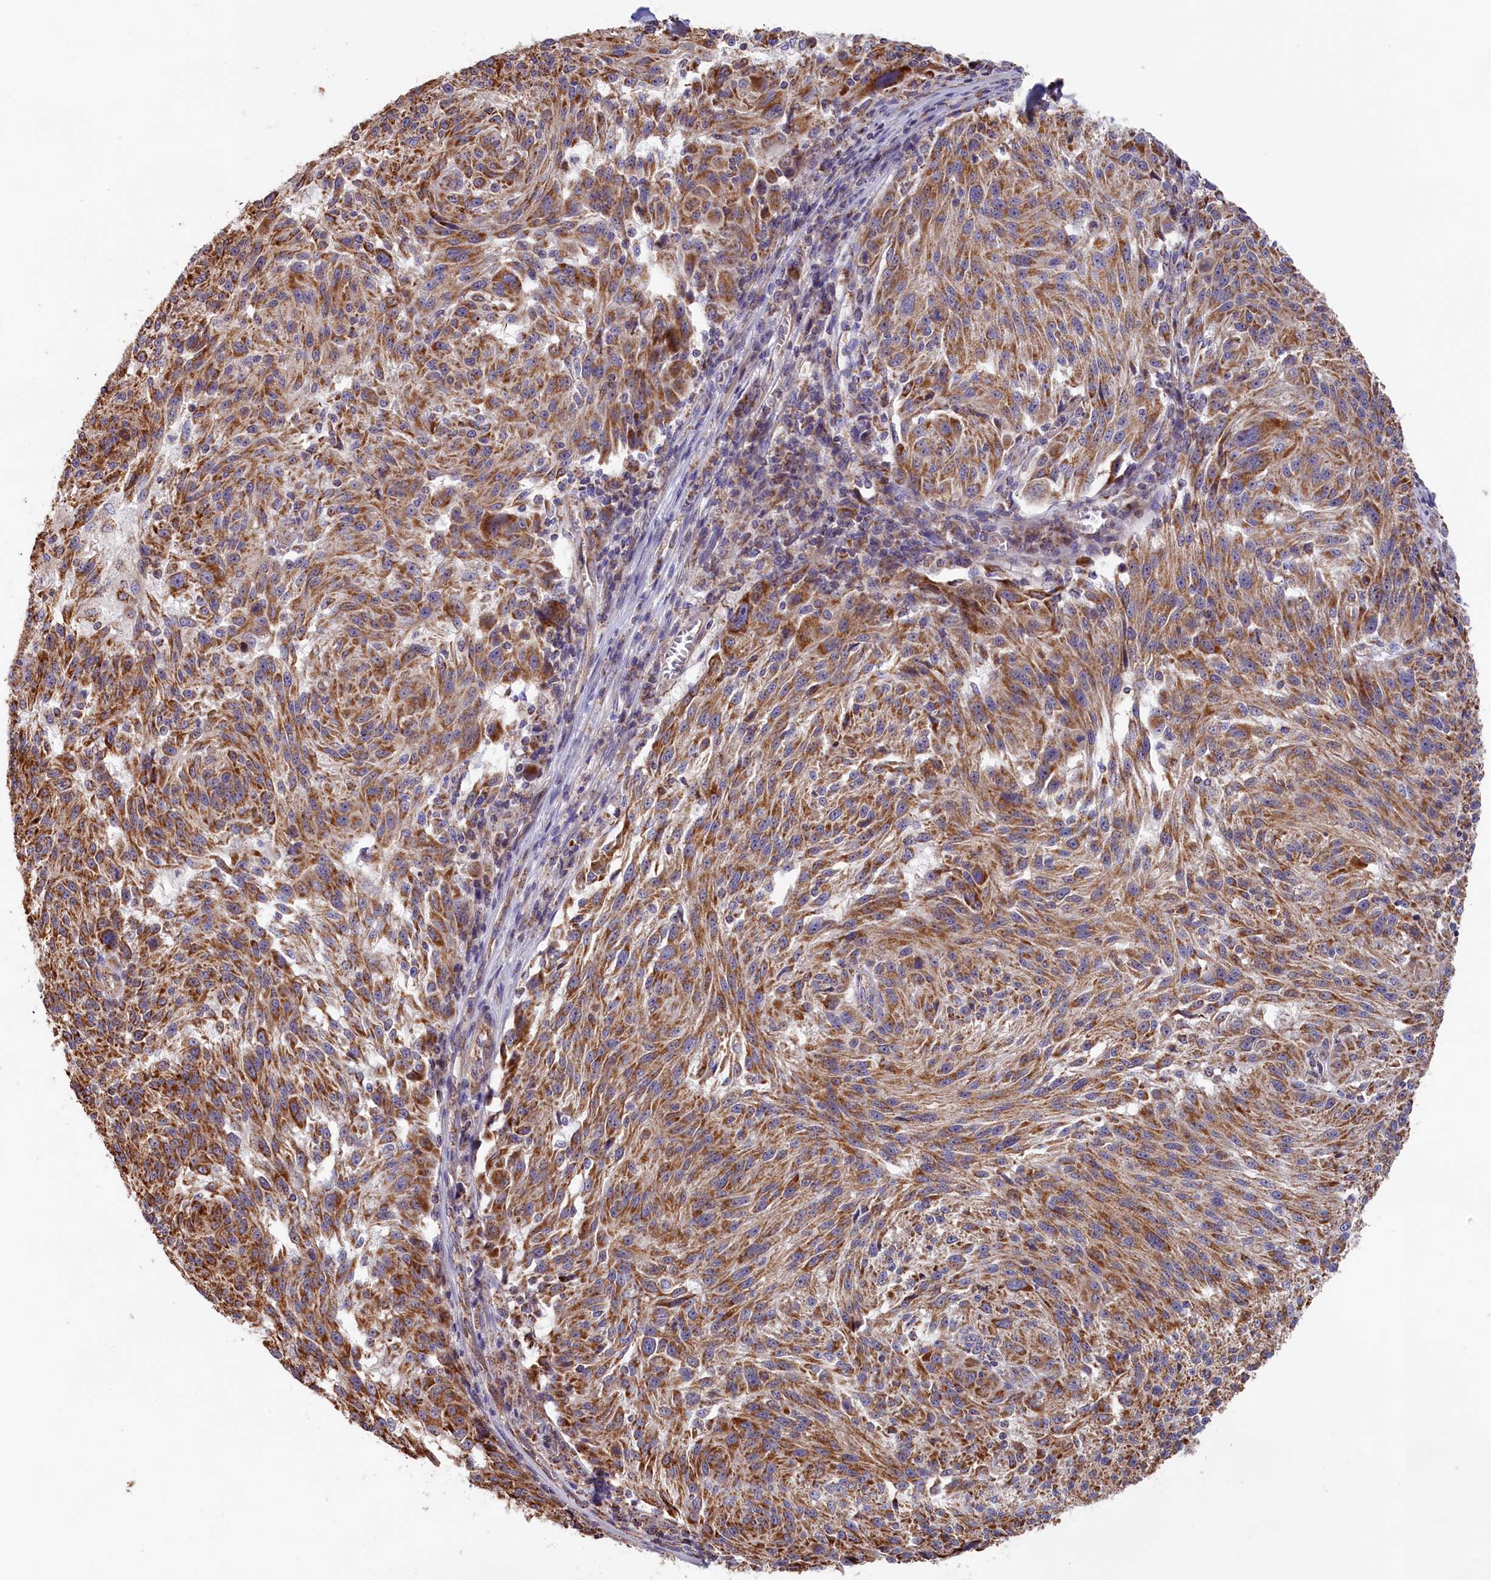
{"staining": {"intensity": "moderate", "quantity": ">75%", "location": "cytoplasmic/membranous"}, "tissue": "melanoma", "cell_type": "Tumor cells", "image_type": "cancer", "snomed": [{"axis": "morphology", "description": "Malignant melanoma, NOS"}, {"axis": "topography", "description": "Skin"}], "caption": "This is a histology image of immunohistochemistry (IHC) staining of melanoma, which shows moderate positivity in the cytoplasmic/membranous of tumor cells.", "gene": "MACROD1", "patient": {"sex": "male", "age": 53}}